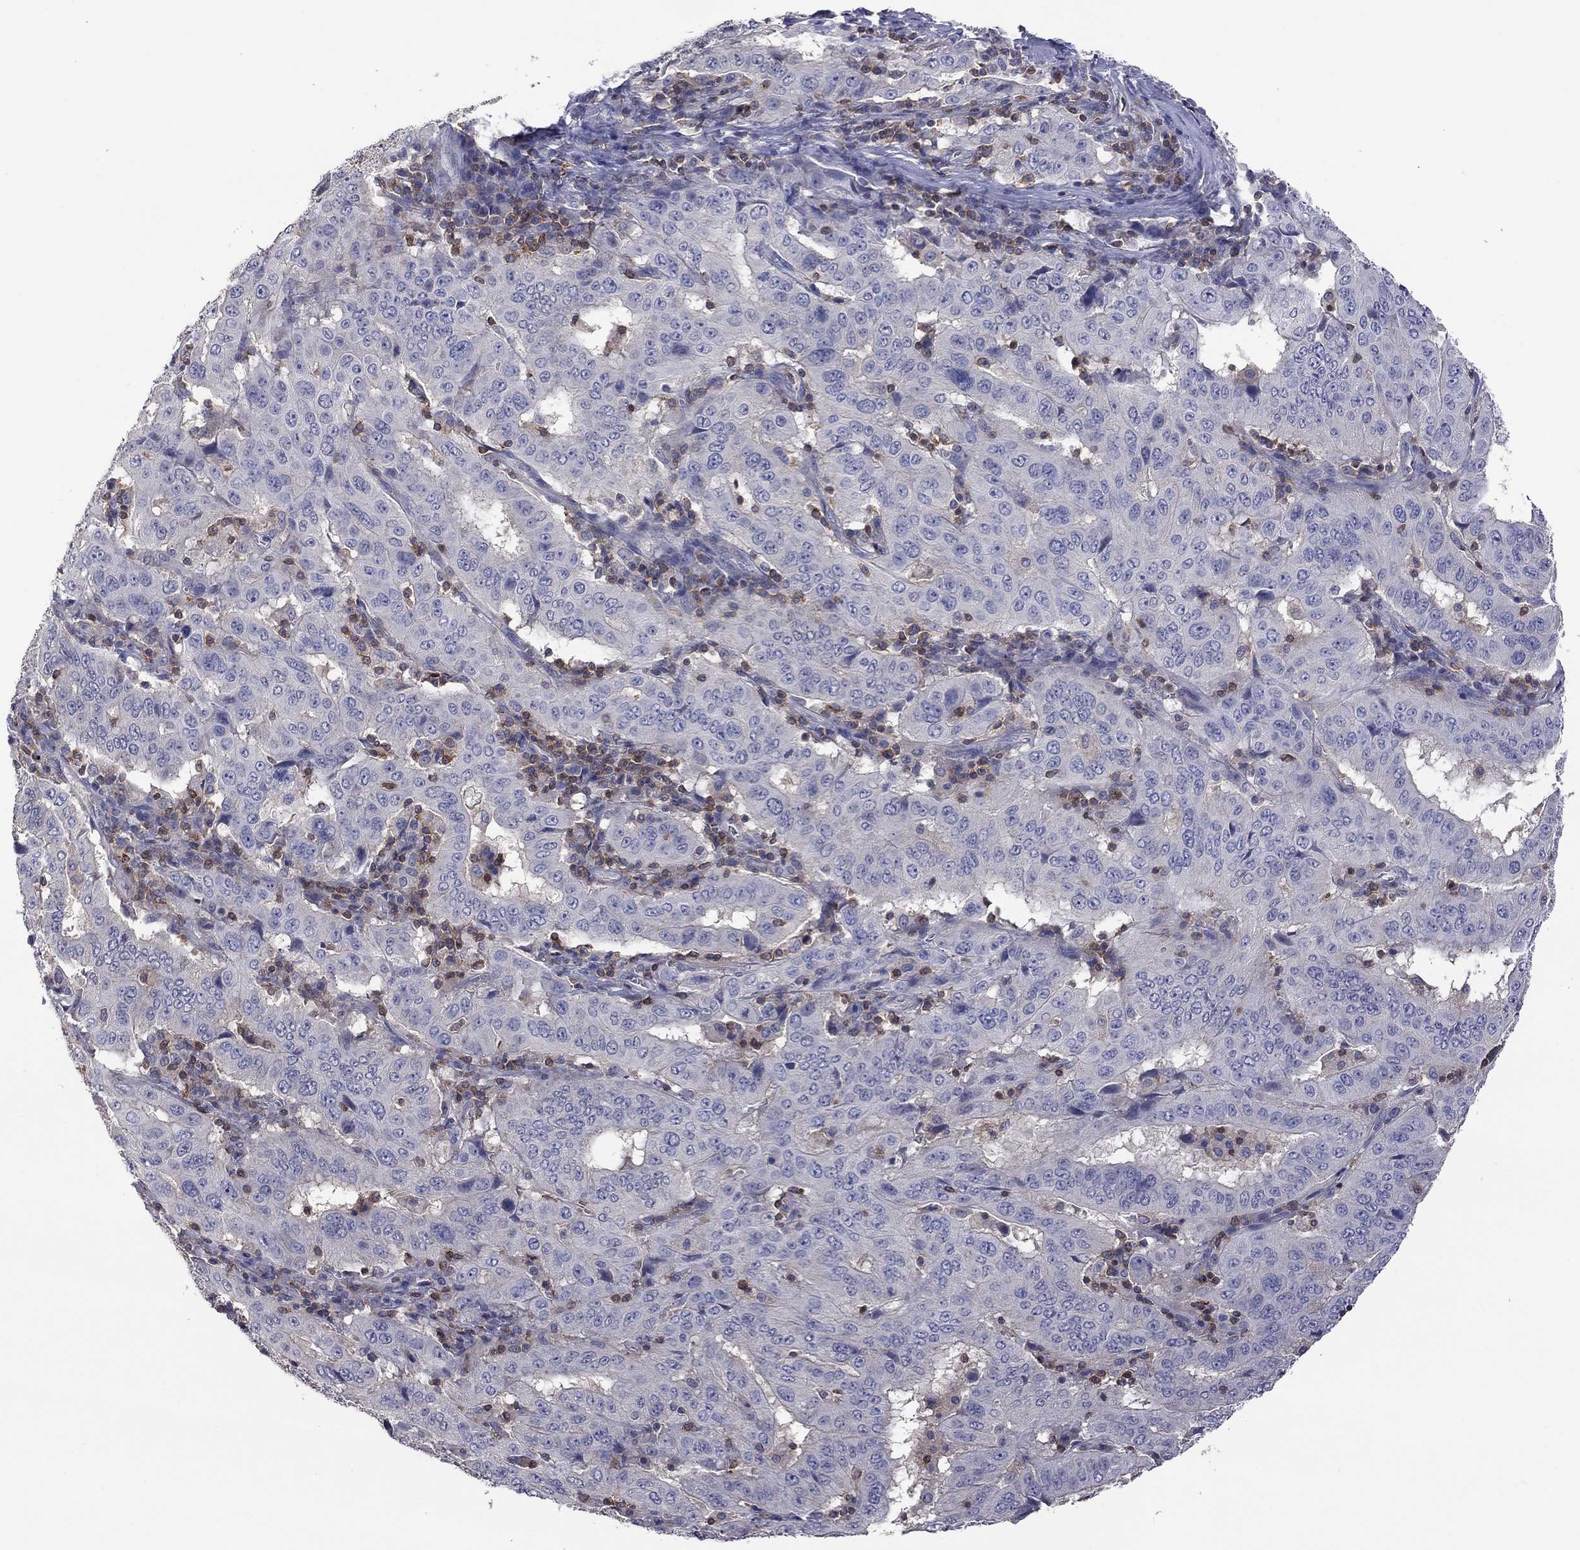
{"staining": {"intensity": "negative", "quantity": "none", "location": "none"}, "tissue": "pancreatic cancer", "cell_type": "Tumor cells", "image_type": "cancer", "snomed": [{"axis": "morphology", "description": "Adenocarcinoma, NOS"}, {"axis": "topography", "description": "Pancreas"}], "caption": "Immunohistochemistry image of neoplastic tissue: adenocarcinoma (pancreatic) stained with DAB exhibits no significant protein staining in tumor cells.", "gene": "IPCEF1", "patient": {"sex": "male", "age": 63}}